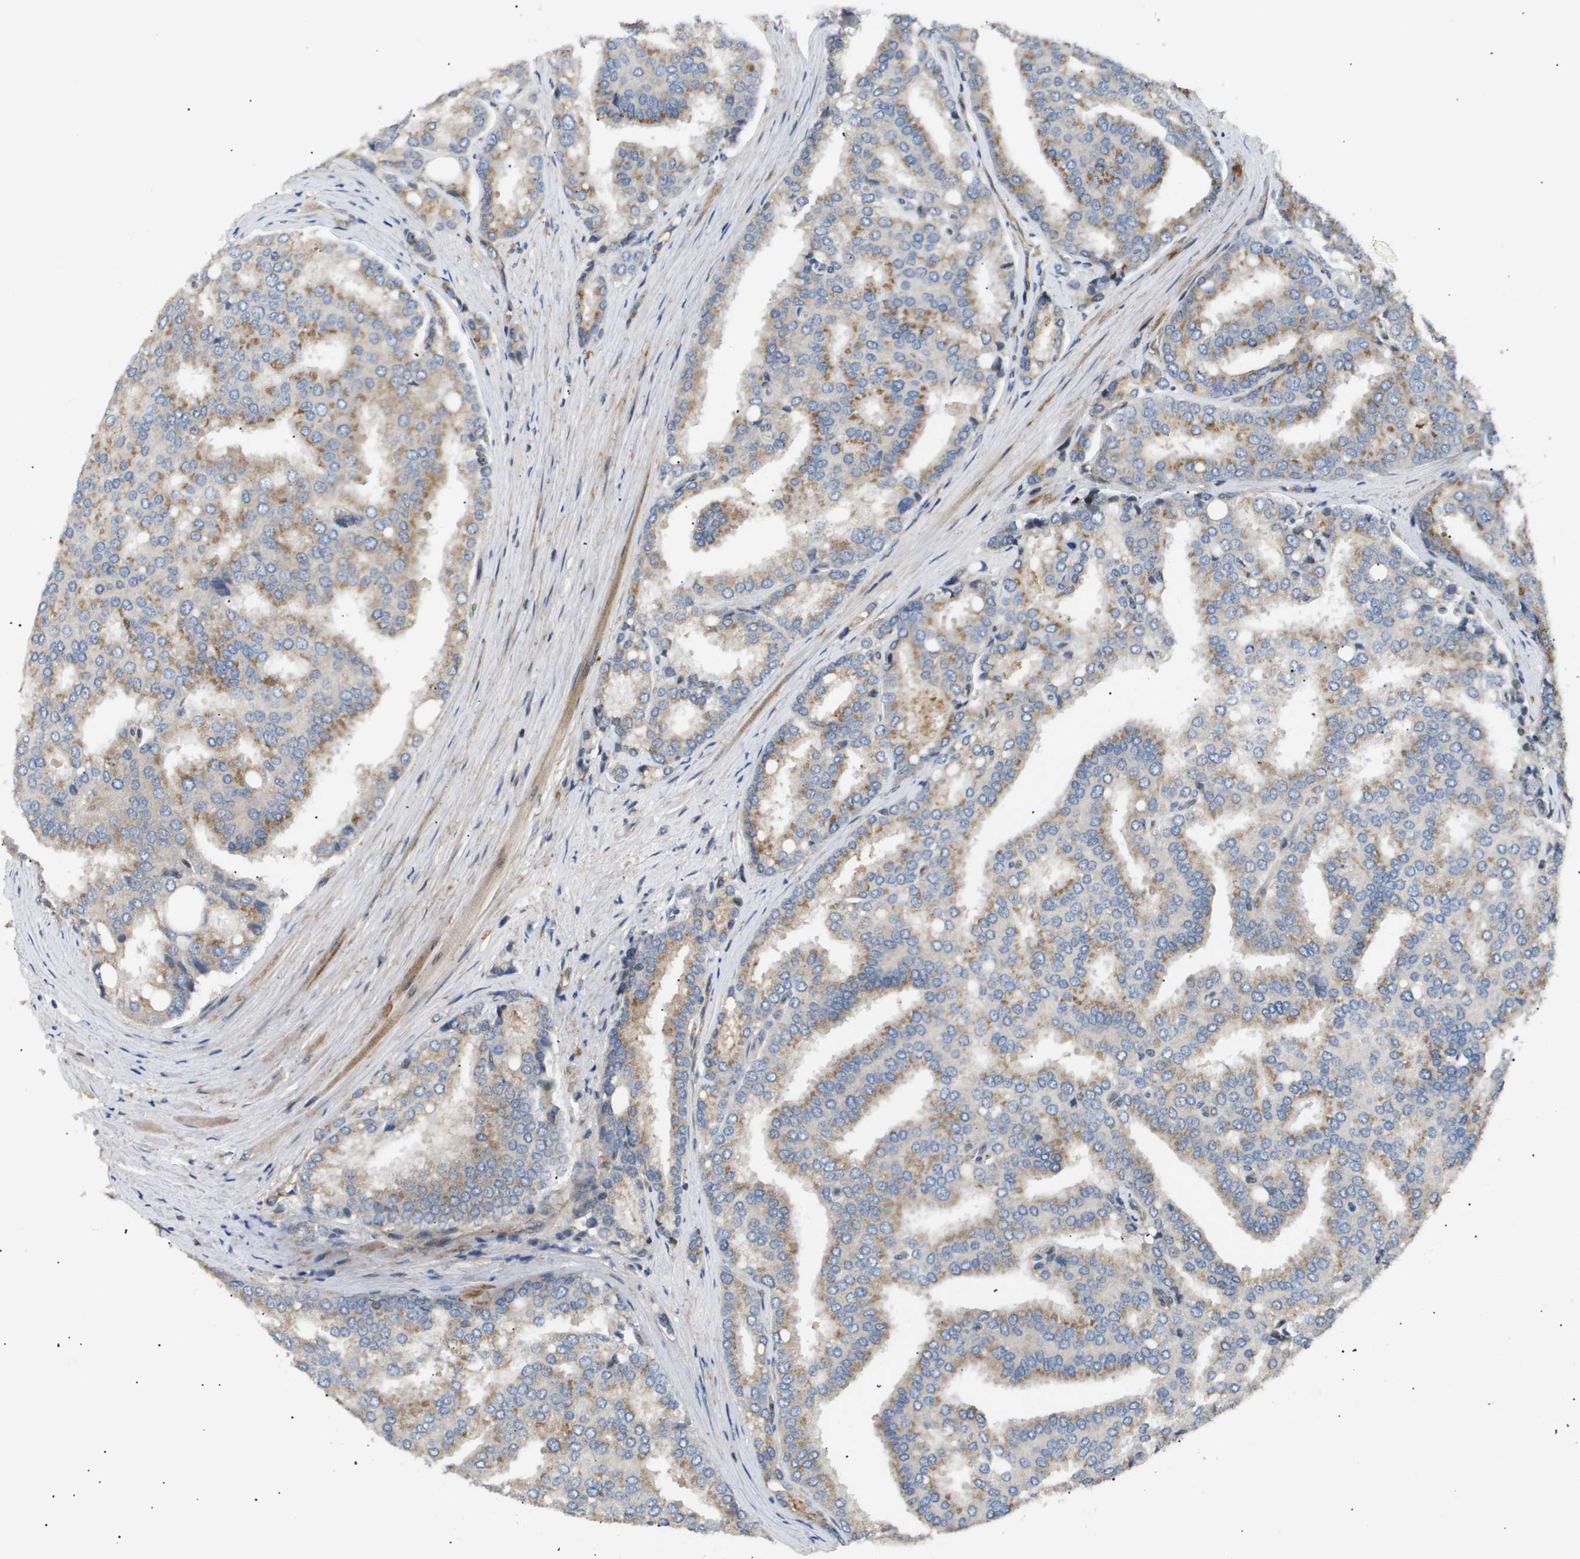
{"staining": {"intensity": "moderate", "quantity": "25%-75%", "location": "cytoplasmic/membranous"}, "tissue": "prostate cancer", "cell_type": "Tumor cells", "image_type": "cancer", "snomed": [{"axis": "morphology", "description": "Adenocarcinoma, High grade"}, {"axis": "topography", "description": "Prostate"}], "caption": "Human high-grade adenocarcinoma (prostate) stained with a protein marker shows moderate staining in tumor cells.", "gene": "LYSMD3", "patient": {"sex": "male", "age": 50}}